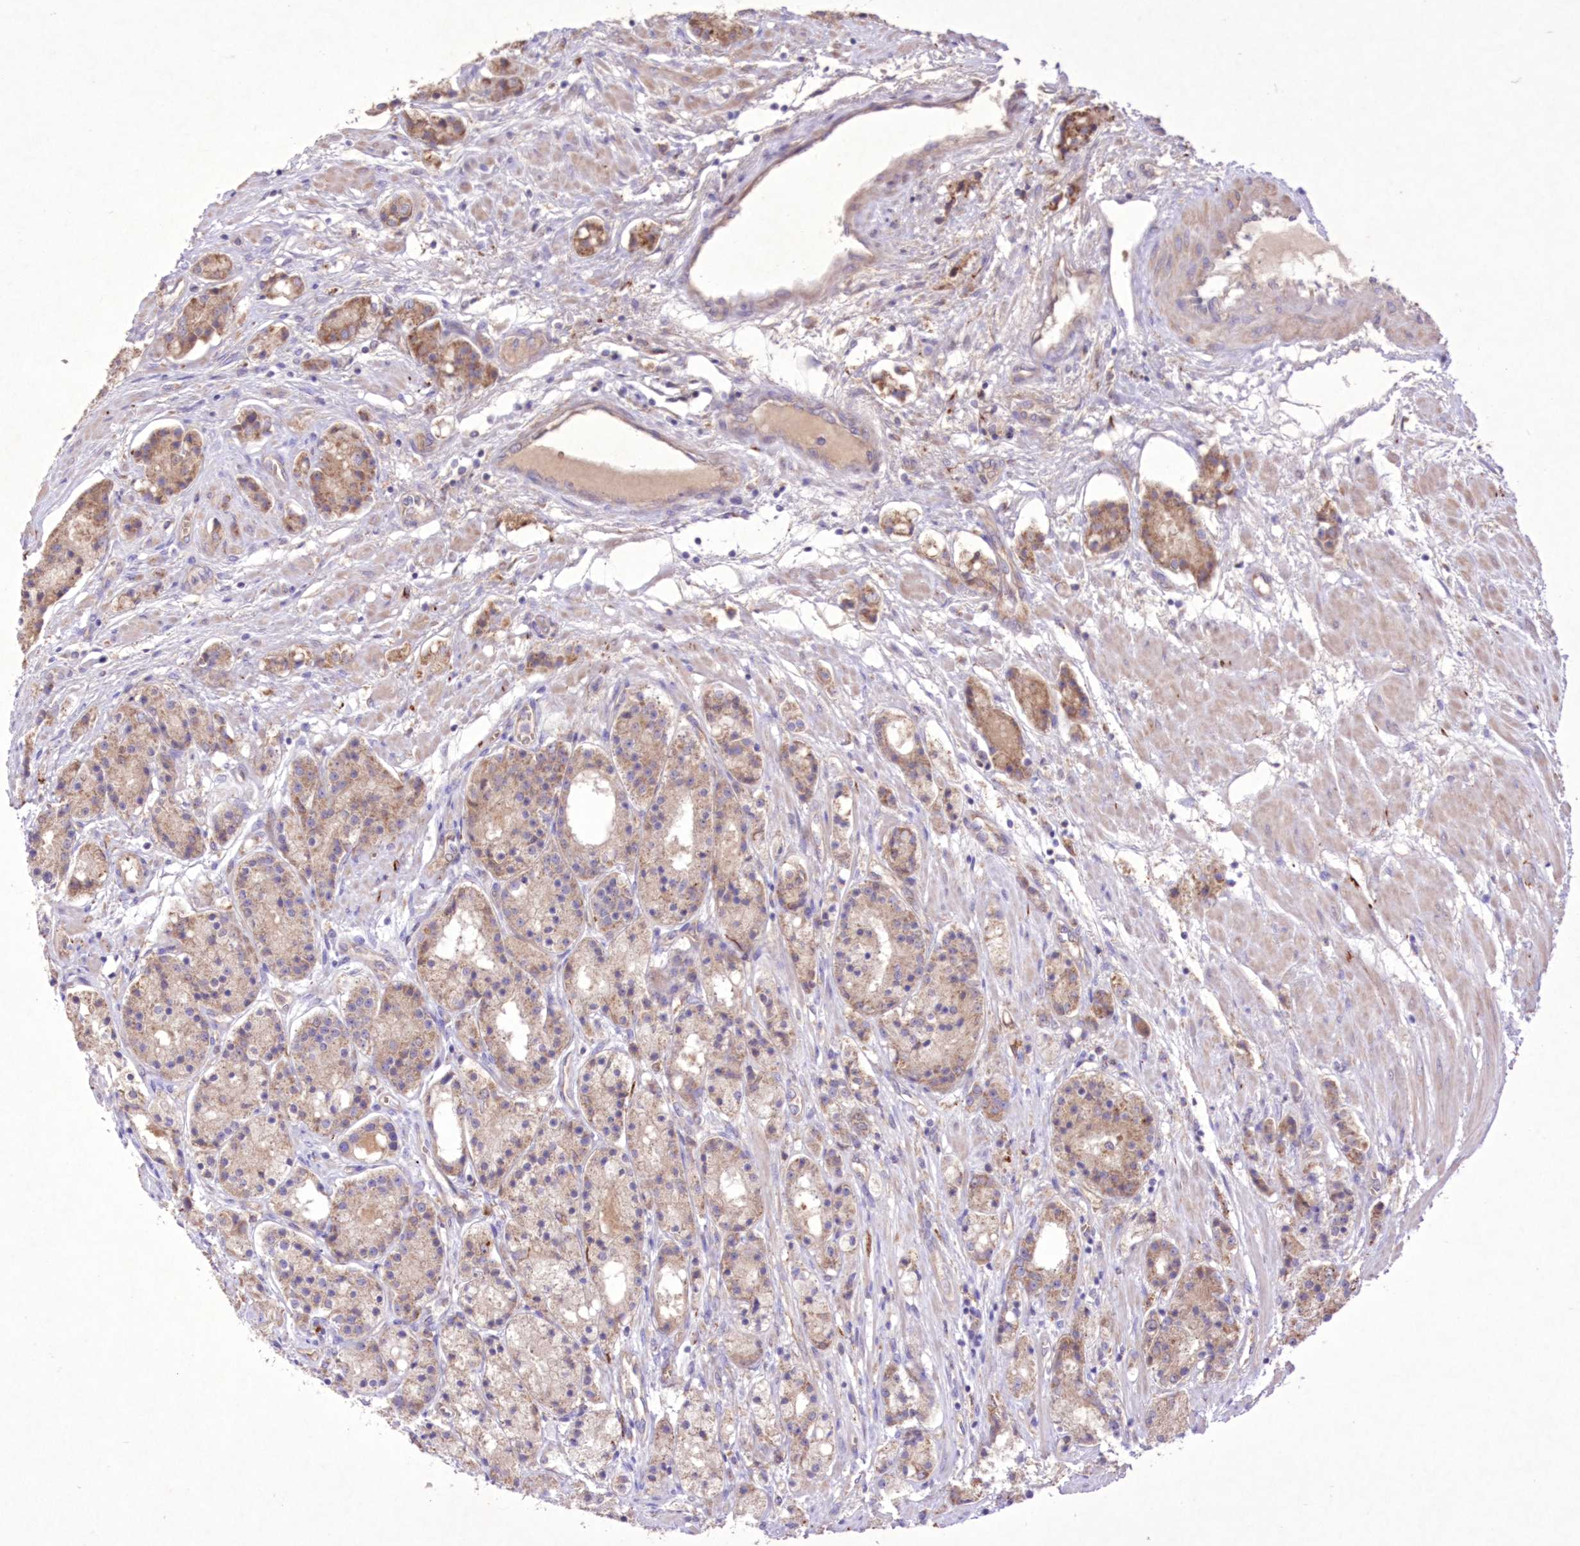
{"staining": {"intensity": "weak", "quantity": ">75%", "location": "cytoplasmic/membranous"}, "tissue": "prostate cancer", "cell_type": "Tumor cells", "image_type": "cancer", "snomed": [{"axis": "morphology", "description": "Adenocarcinoma, High grade"}, {"axis": "topography", "description": "Prostate"}], "caption": "The image exhibits a brown stain indicating the presence of a protein in the cytoplasmic/membranous of tumor cells in prostate adenocarcinoma (high-grade). The staining was performed using DAB to visualize the protein expression in brown, while the nuclei were stained in blue with hematoxylin (Magnification: 20x).", "gene": "FCHO2", "patient": {"sex": "male", "age": 60}}